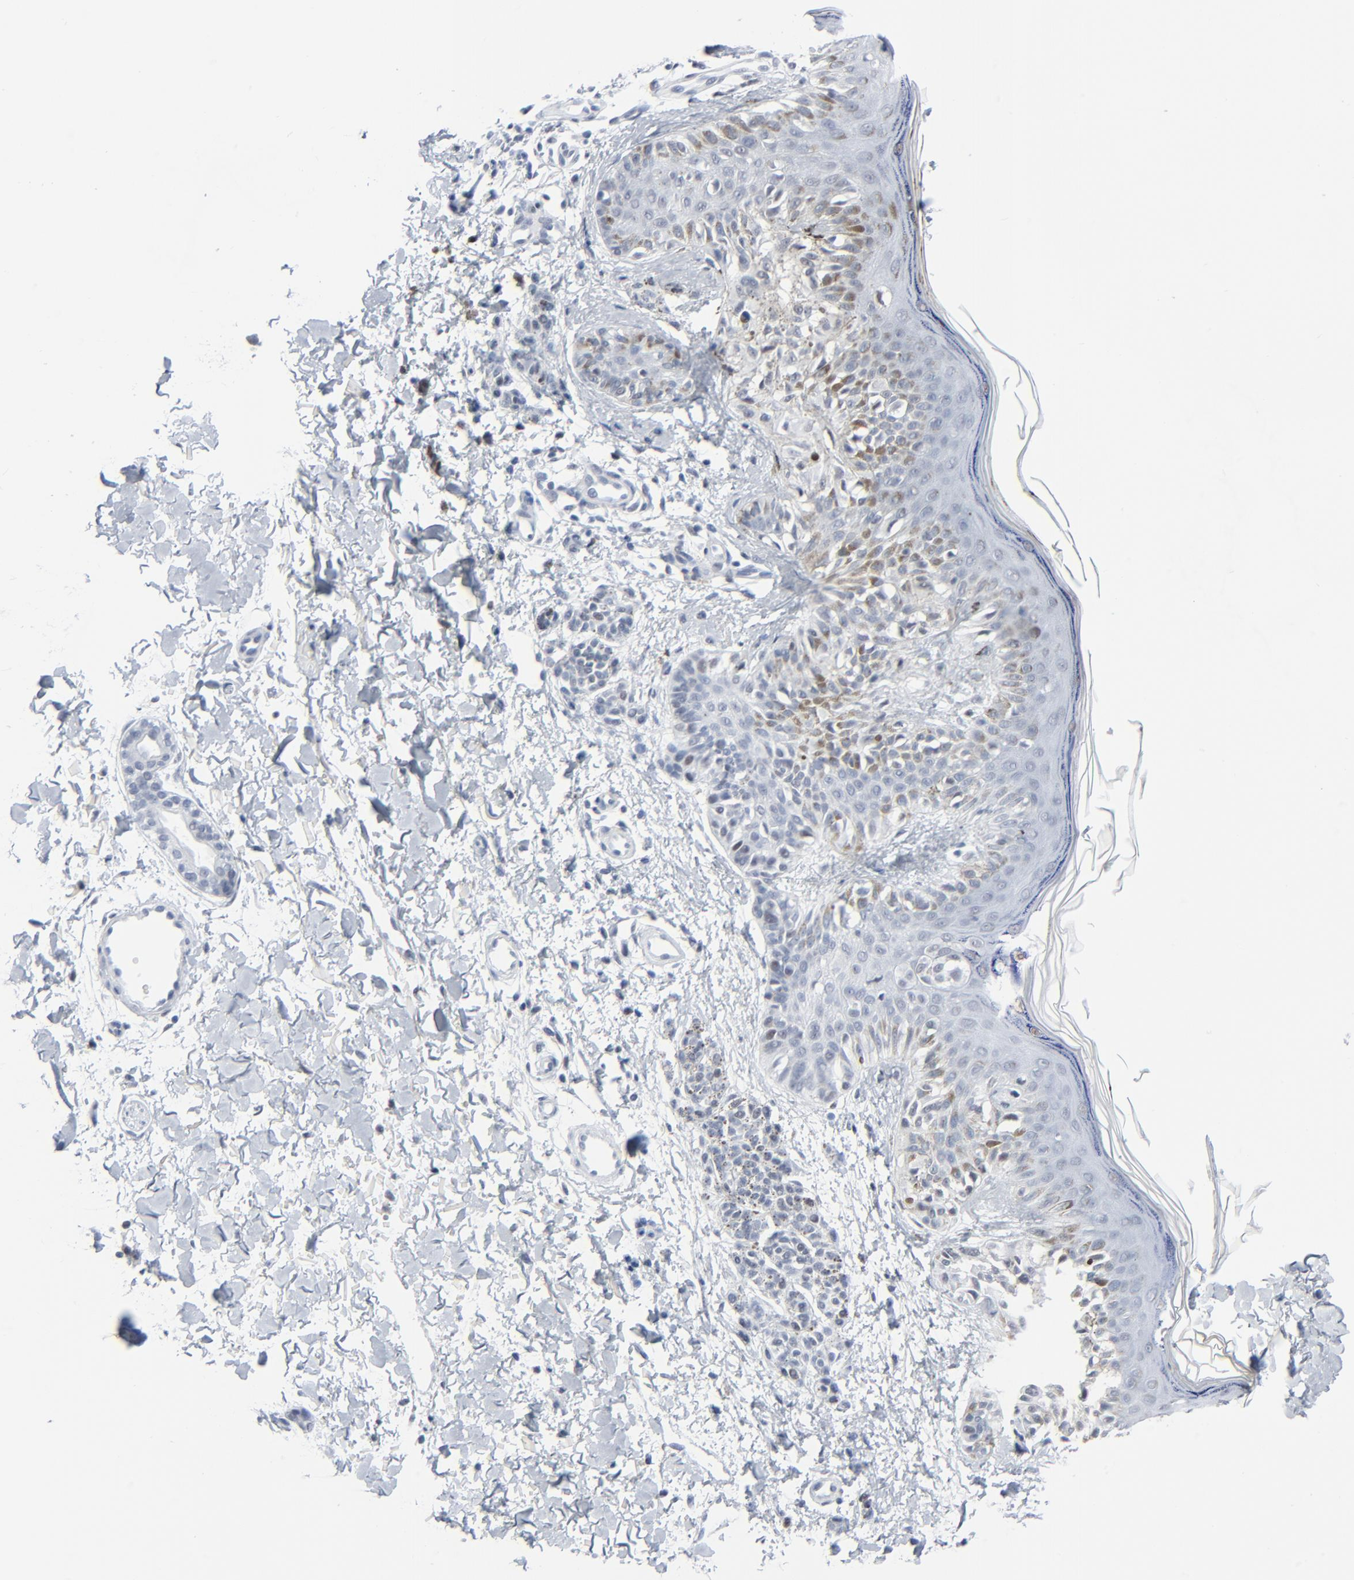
{"staining": {"intensity": "negative", "quantity": "none", "location": "none"}, "tissue": "melanoma", "cell_type": "Tumor cells", "image_type": "cancer", "snomed": [{"axis": "morphology", "description": "Normal tissue, NOS"}, {"axis": "morphology", "description": "Malignant melanoma, NOS"}, {"axis": "topography", "description": "Skin"}], "caption": "This is an IHC image of melanoma. There is no expression in tumor cells.", "gene": "SIRT1", "patient": {"sex": "male", "age": 83}}